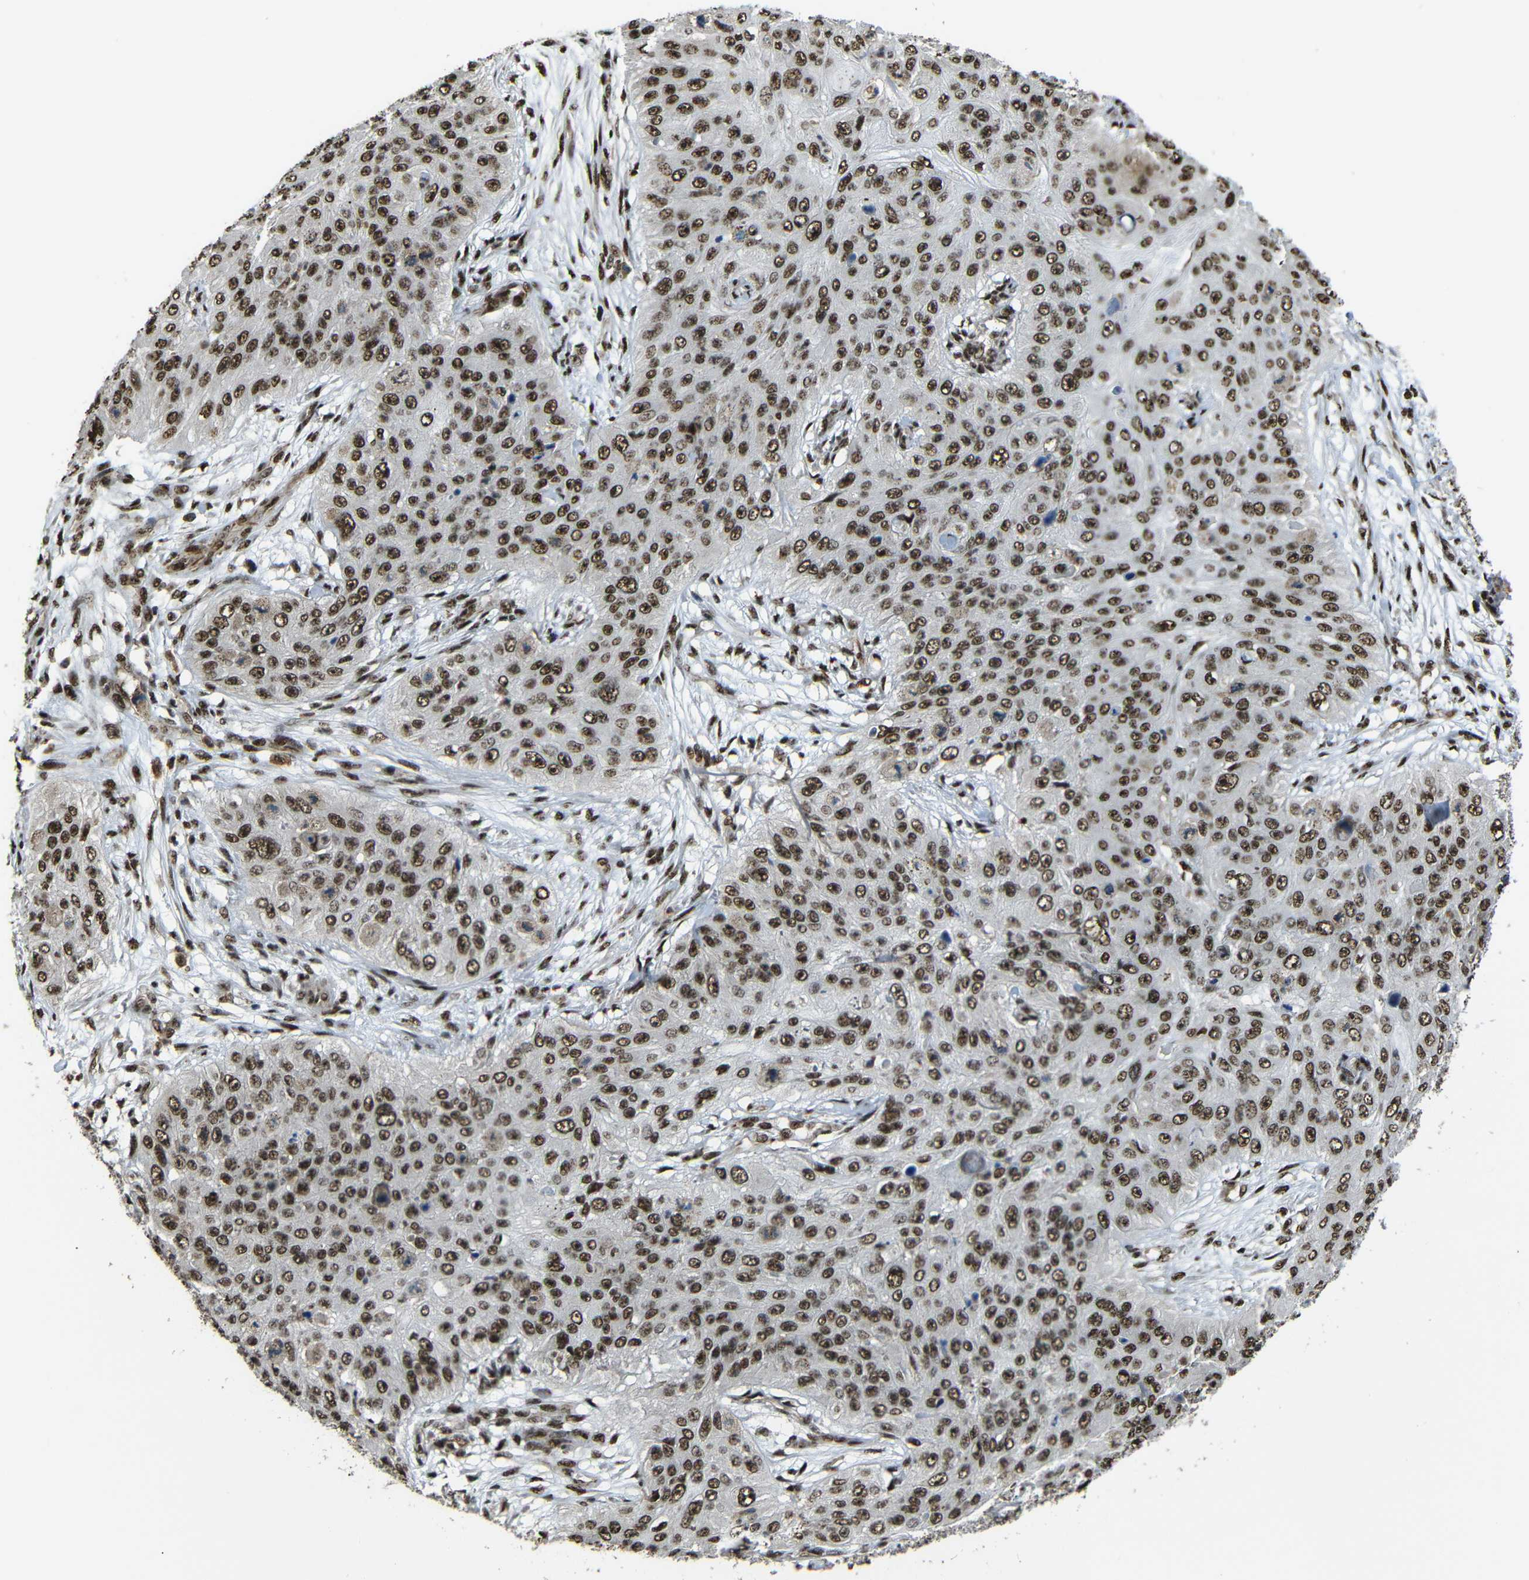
{"staining": {"intensity": "moderate", "quantity": ">75%", "location": "cytoplasmic/membranous,nuclear"}, "tissue": "skin cancer", "cell_type": "Tumor cells", "image_type": "cancer", "snomed": [{"axis": "morphology", "description": "Squamous cell carcinoma, NOS"}, {"axis": "topography", "description": "Skin"}], "caption": "High-magnification brightfield microscopy of squamous cell carcinoma (skin) stained with DAB (brown) and counterstained with hematoxylin (blue). tumor cells exhibit moderate cytoplasmic/membranous and nuclear positivity is seen in about>75% of cells.", "gene": "TCF7L2", "patient": {"sex": "female", "age": 80}}